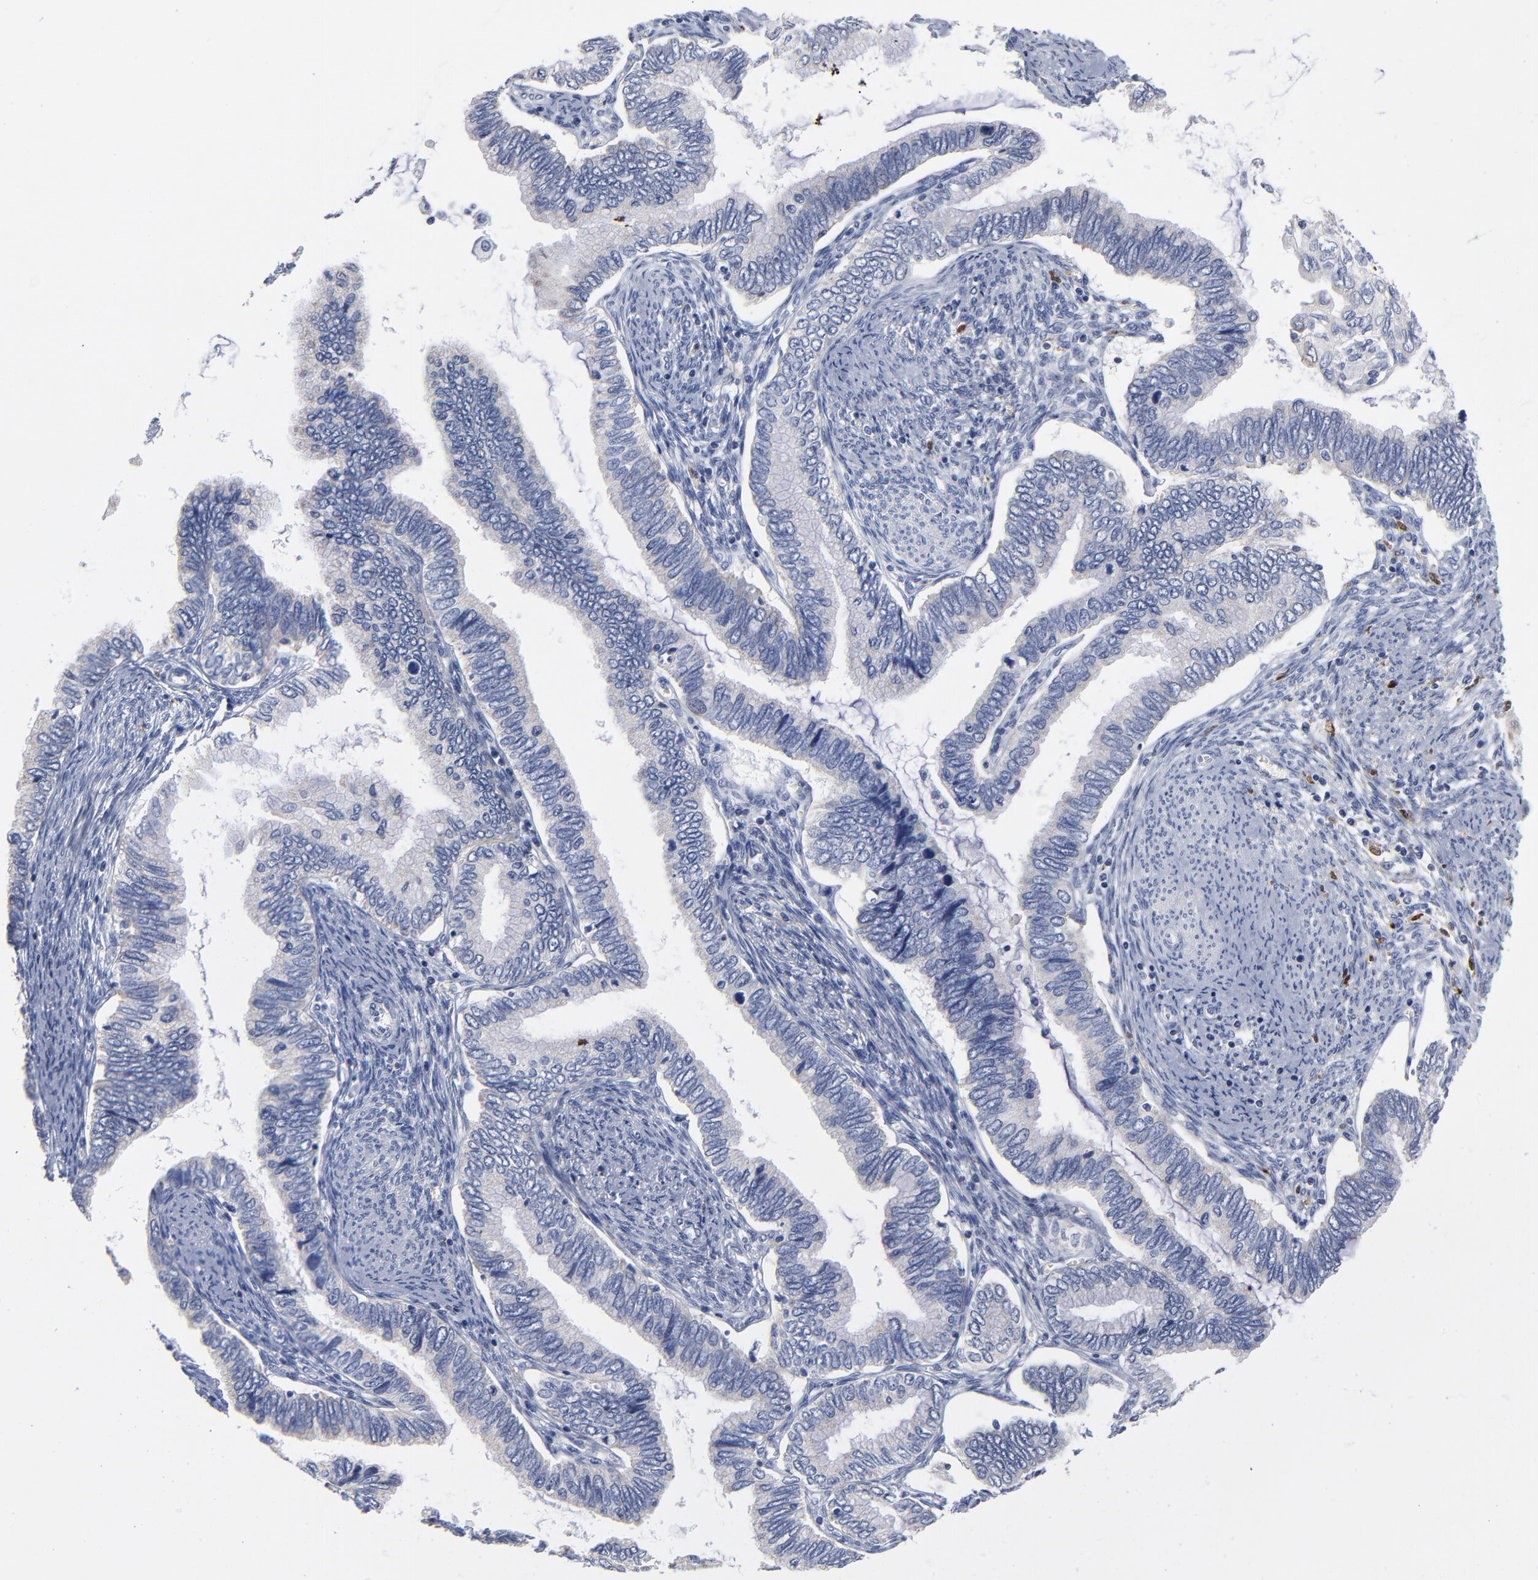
{"staining": {"intensity": "negative", "quantity": "none", "location": "none"}, "tissue": "cervical cancer", "cell_type": "Tumor cells", "image_type": "cancer", "snomed": [{"axis": "morphology", "description": "Adenocarcinoma, NOS"}, {"axis": "topography", "description": "Cervix"}], "caption": "Tumor cells show no significant positivity in cervical cancer.", "gene": "PTP4A1", "patient": {"sex": "female", "age": 49}}